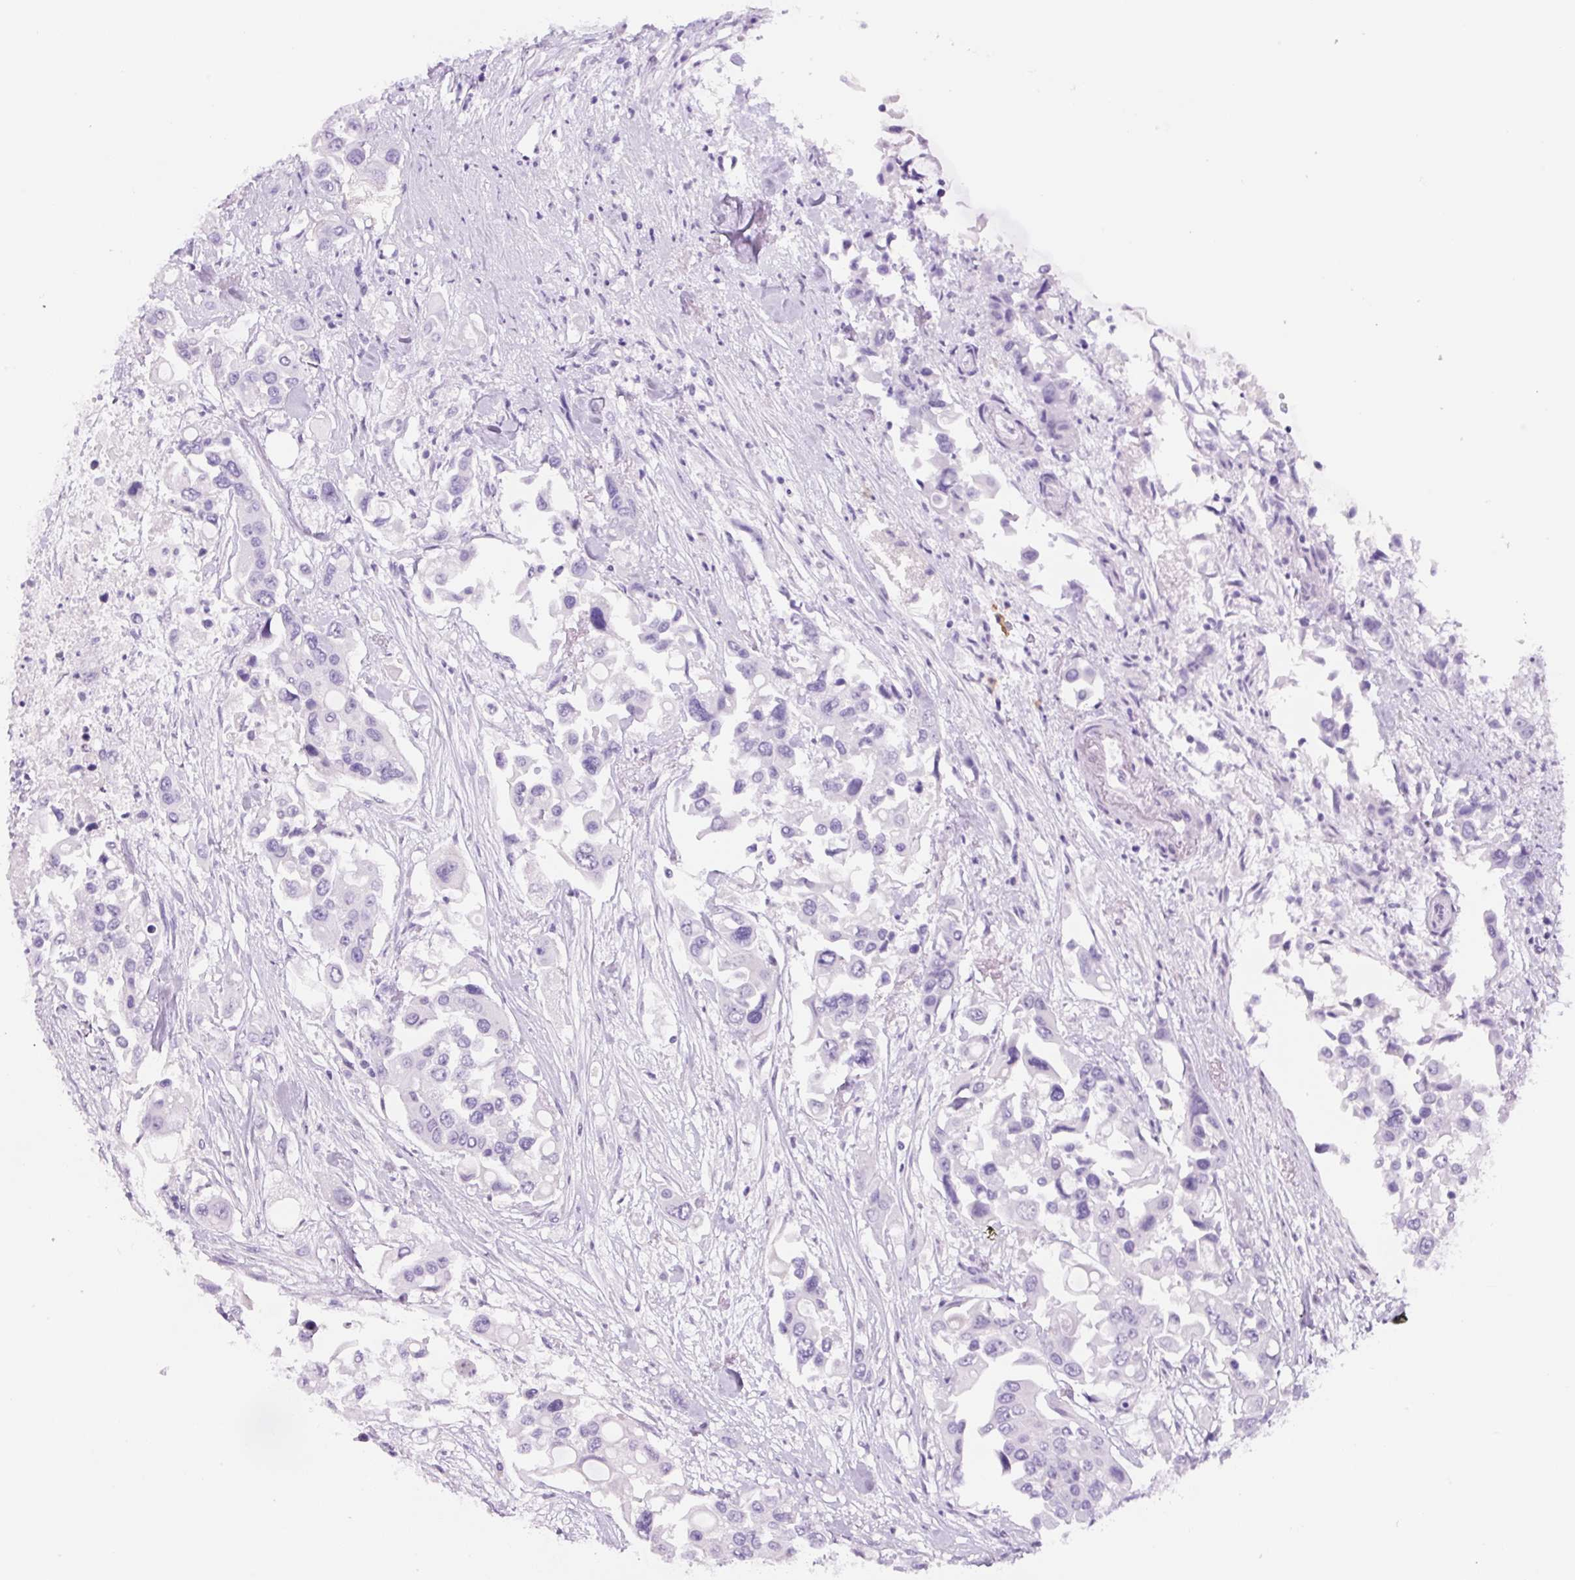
{"staining": {"intensity": "negative", "quantity": "none", "location": "none"}, "tissue": "colorectal cancer", "cell_type": "Tumor cells", "image_type": "cancer", "snomed": [{"axis": "morphology", "description": "Adenocarcinoma, NOS"}, {"axis": "topography", "description": "Colon"}], "caption": "Colorectal cancer was stained to show a protein in brown. There is no significant positivity in tumor cells. (Brightfield microscopy of DAB (3,3'-diaminobenzidine) IHC at high magnification).", "gene": "TMEM151B", "patient": {"sex": "male", "age": 77}}